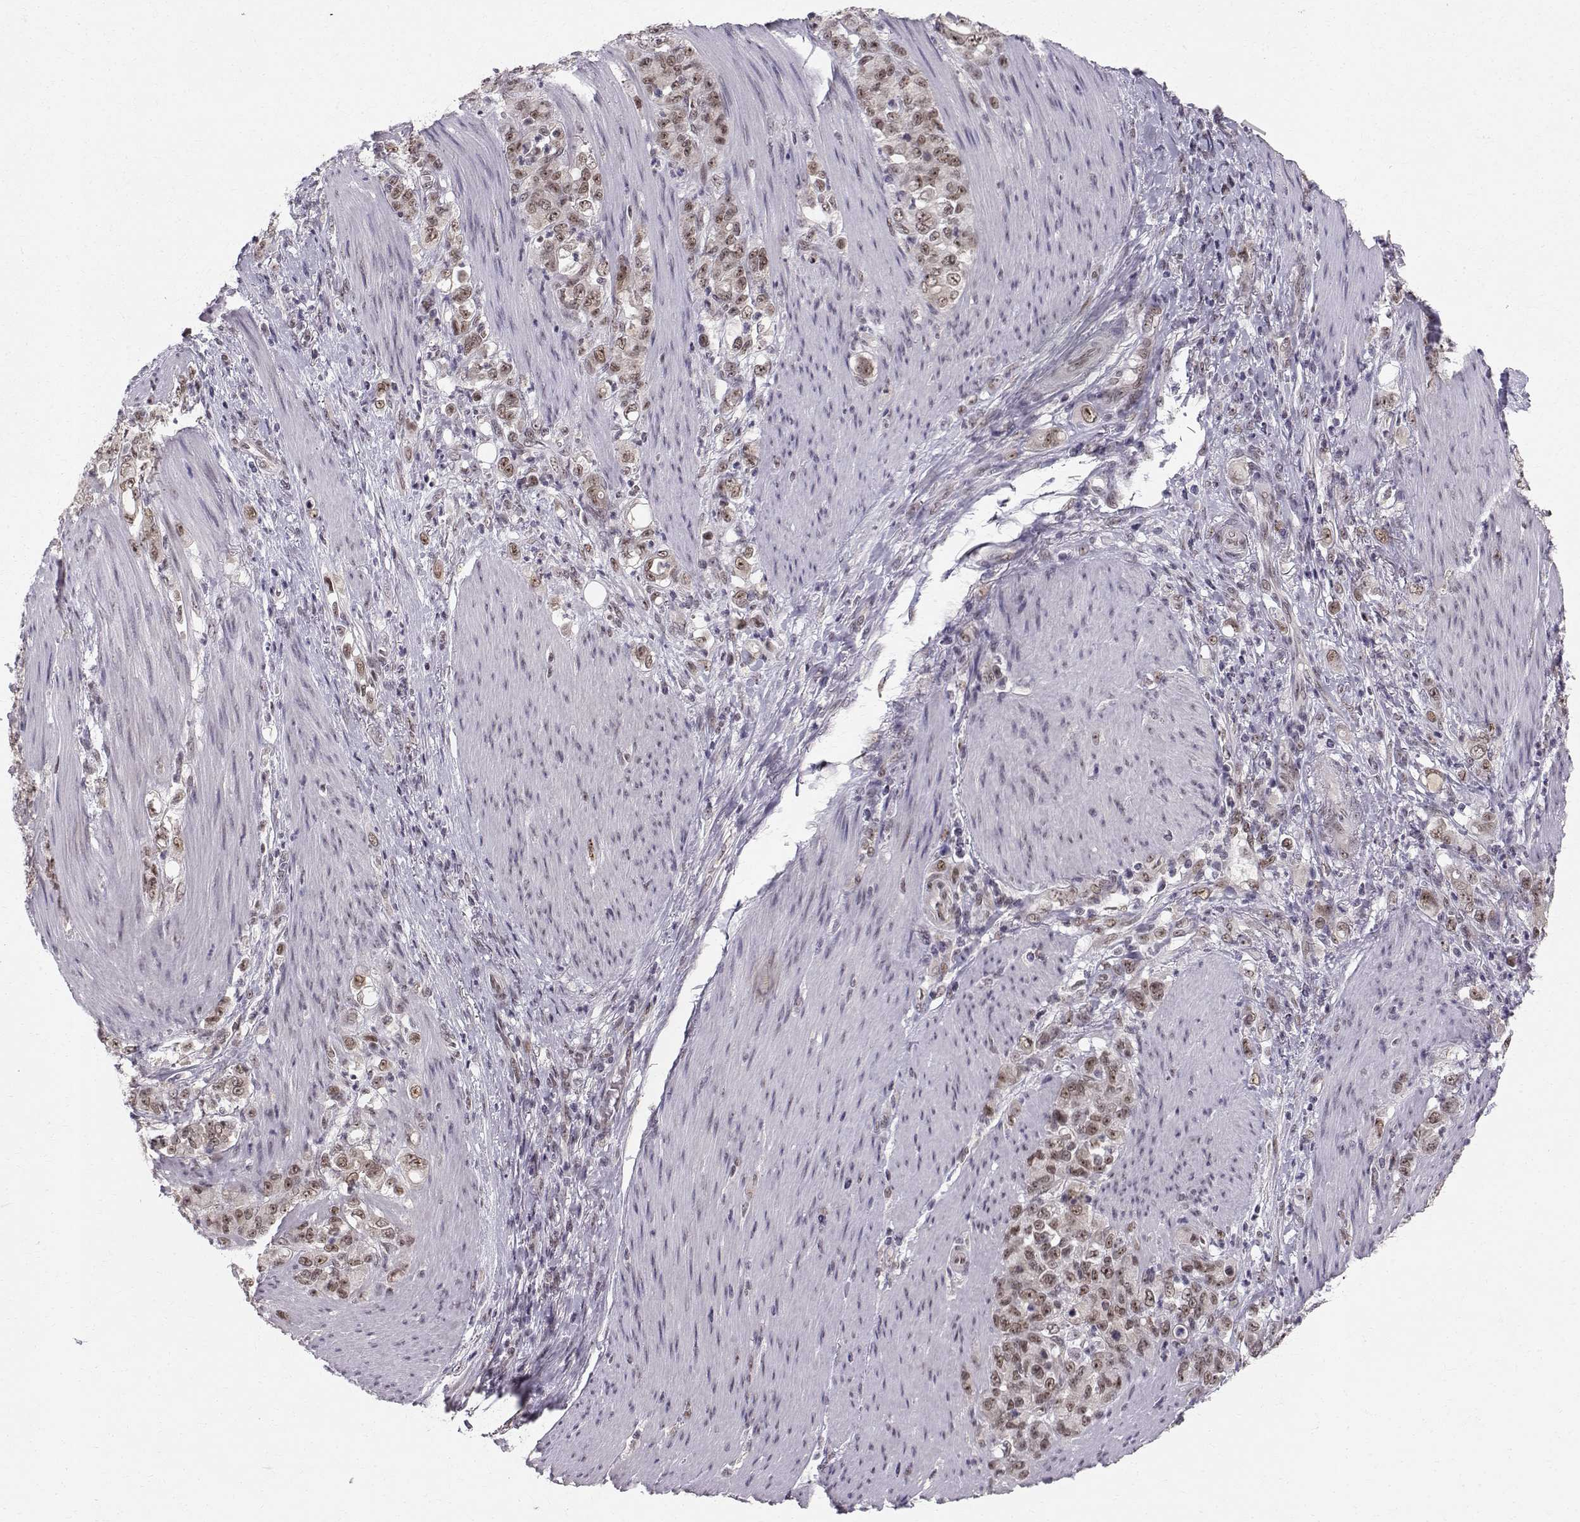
{"staining": {"intensity": "moderate", "quantity": ">75%", "location": "nuclear"}, "tissue": "stomach cancer", "cell_type": "Tumor cells", "image_type": "cancer", "snomed": [{"axis": "morphology", "description": "Adenocarcinoma, NOS"}, {"axis": "topography", "description": "Stomach"}], "caption": "Immunohistochemistry (DAB) staining of human stomach cancer (adenocarcinoma) demonstrates moderate nuclear protein staining in about >75% of tumor cells.", "gene": "RPP38", "patient": {"sex": "female", "age": 79}}